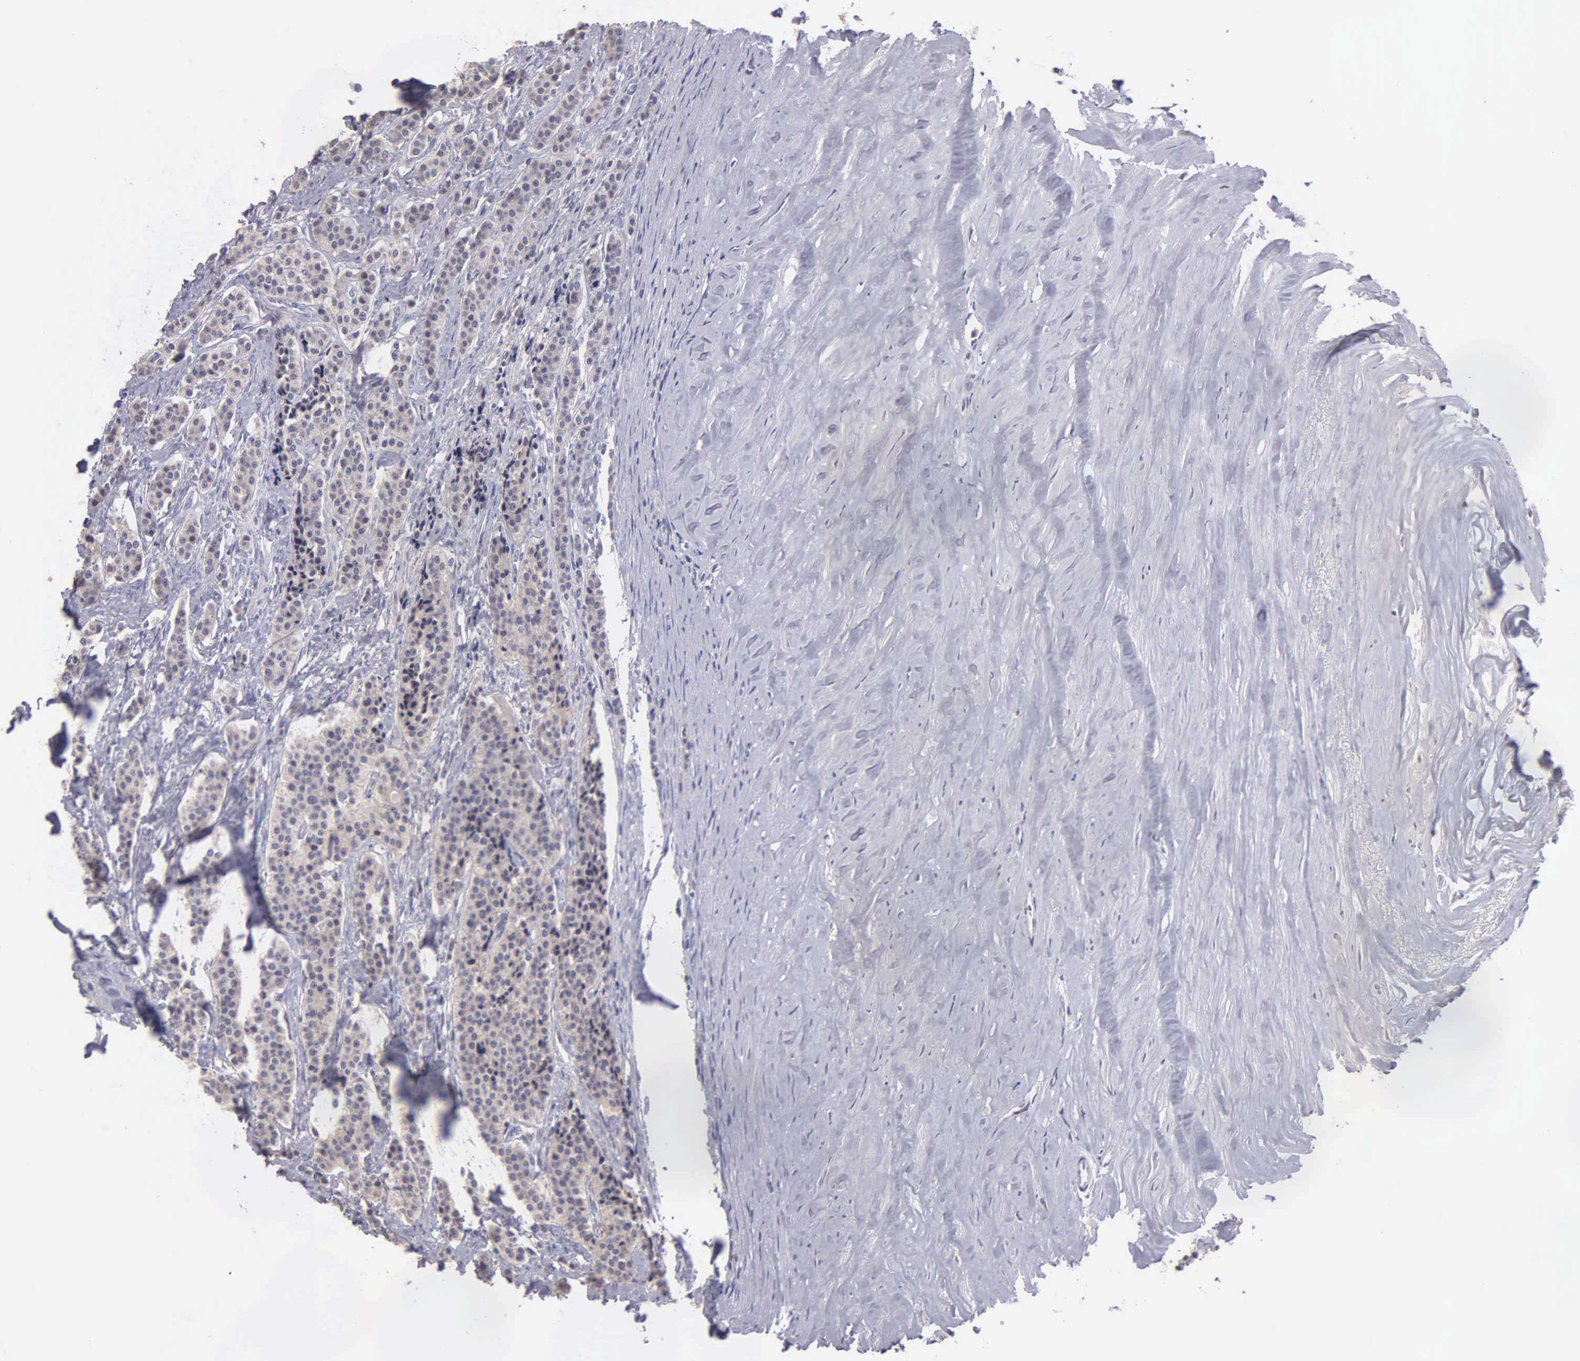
{"staining": {"intensity": "weak", "quantity": "<25%", "location": "cytoplasmic/membranous"}, "tissue": "carcinoid", "cell_type": "Tumor cells", "image_type": "cancer", "snomed": [{"axis": "morphology", "description": "Carcinoid, malignant, NOS"}, {"axis": "topography", "description": "Small intestine"}], "caption": "This is a histopathology image of immunohistochemistry (IHC) staining of carcinoid, which shows no staining in tumor cells. Brightfield microscopy of IHC stained with DAB (brown) and hematoxylin (blue), captured at high magnification.", "gene": "BRD1", "patient": {"sex": "male", "age": 63}}